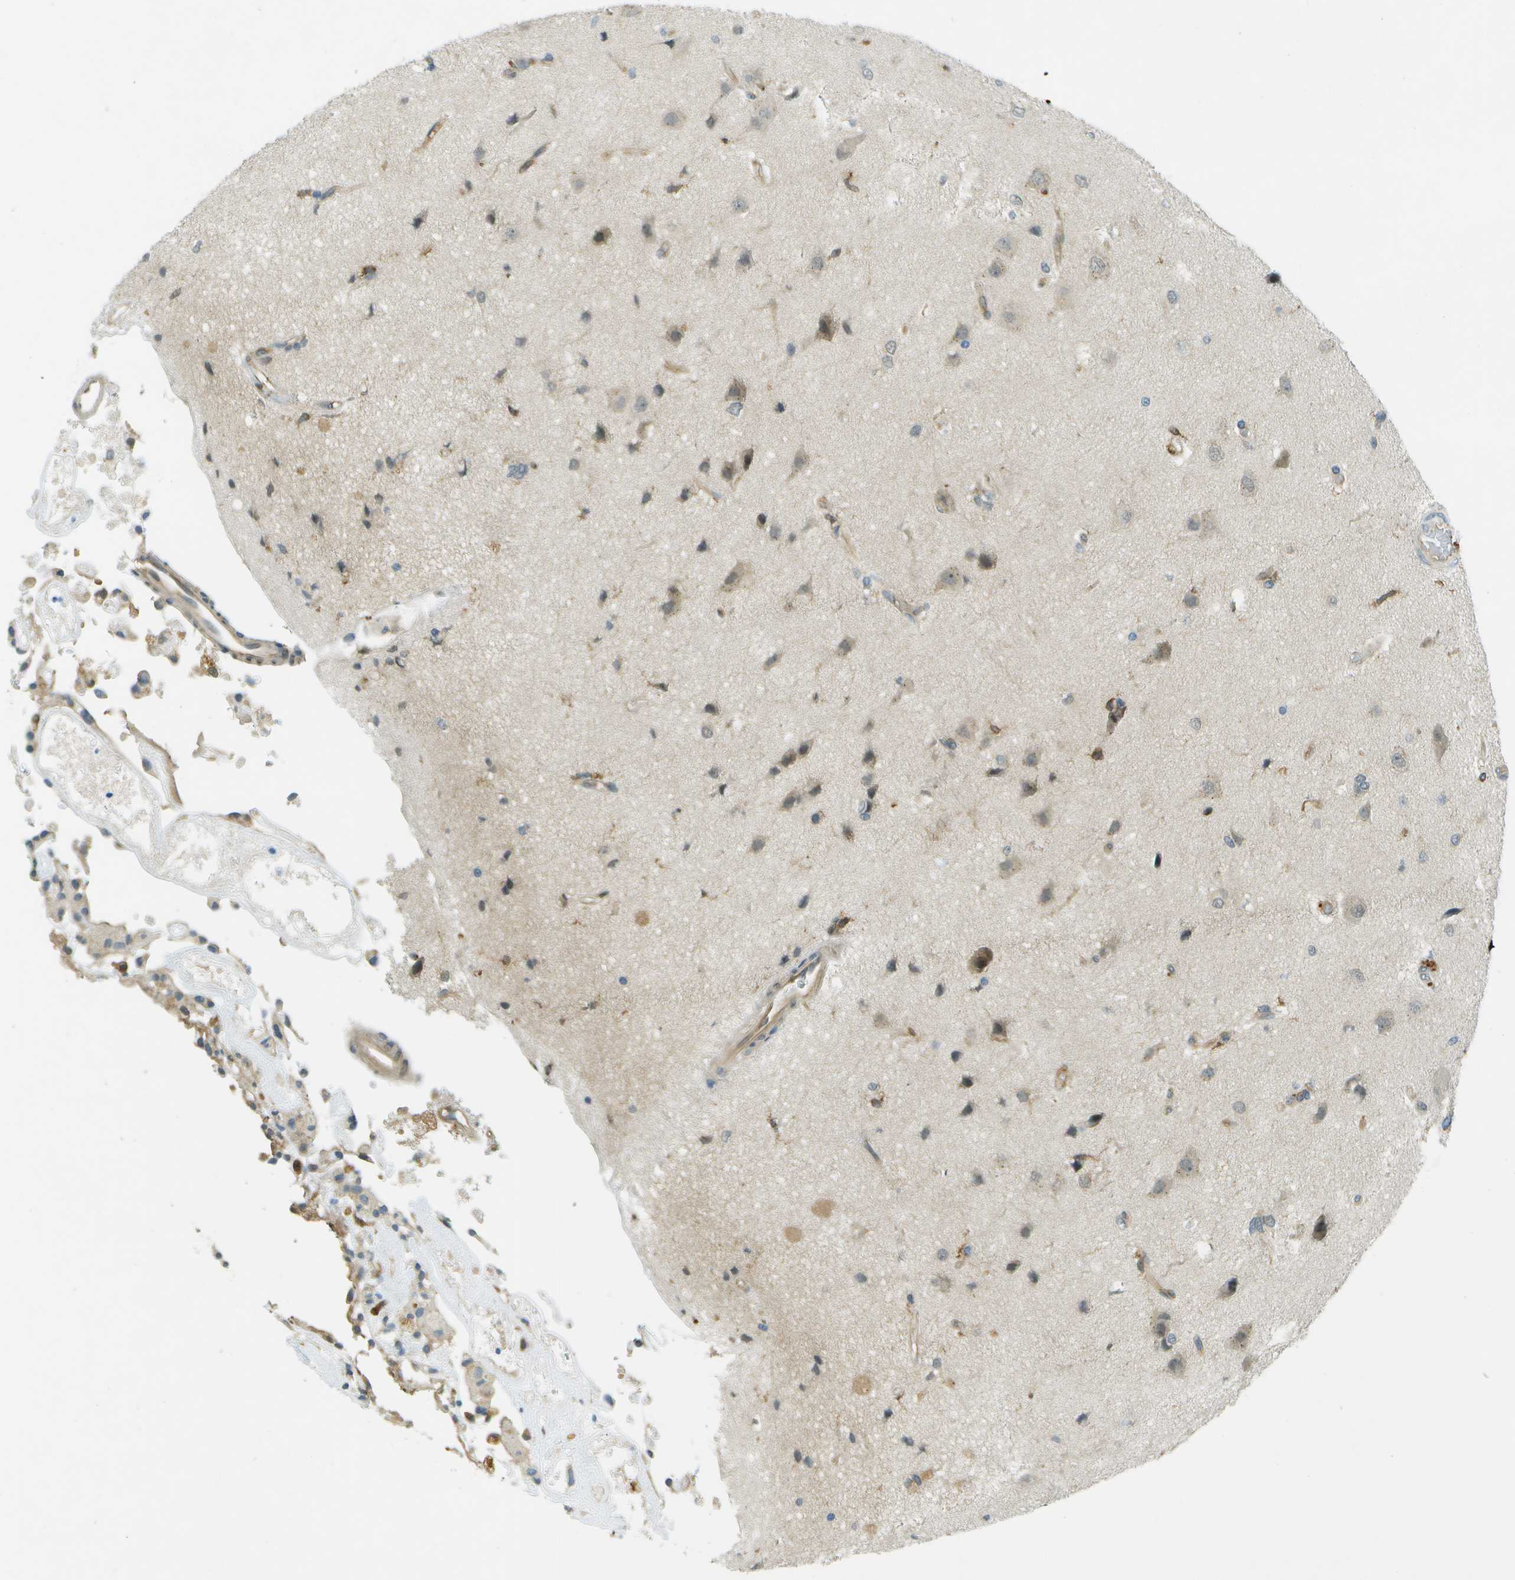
{"staining": {"intensity": "weak", "quantity": "<25%", "location": "cytoplasmic/membranous"}, "tissue": "glioma", "cell_type": "Tumor cells", "image_type": "cancer", "snomed": [{"axis": "morphology", "description": "Glioma, malignant, High grade"}, {"axis": "topography", "description": "Brain"}], "caption": "Tumor cells are negative for protein expression in human glioma. (Brightfield microscopy of DAB (3,3'-diaminobenzidine) immunohistochemistry (IHC) at high magnification).", "gene": "TMTC1", "patient": {"sex": "female", "age": 59}}